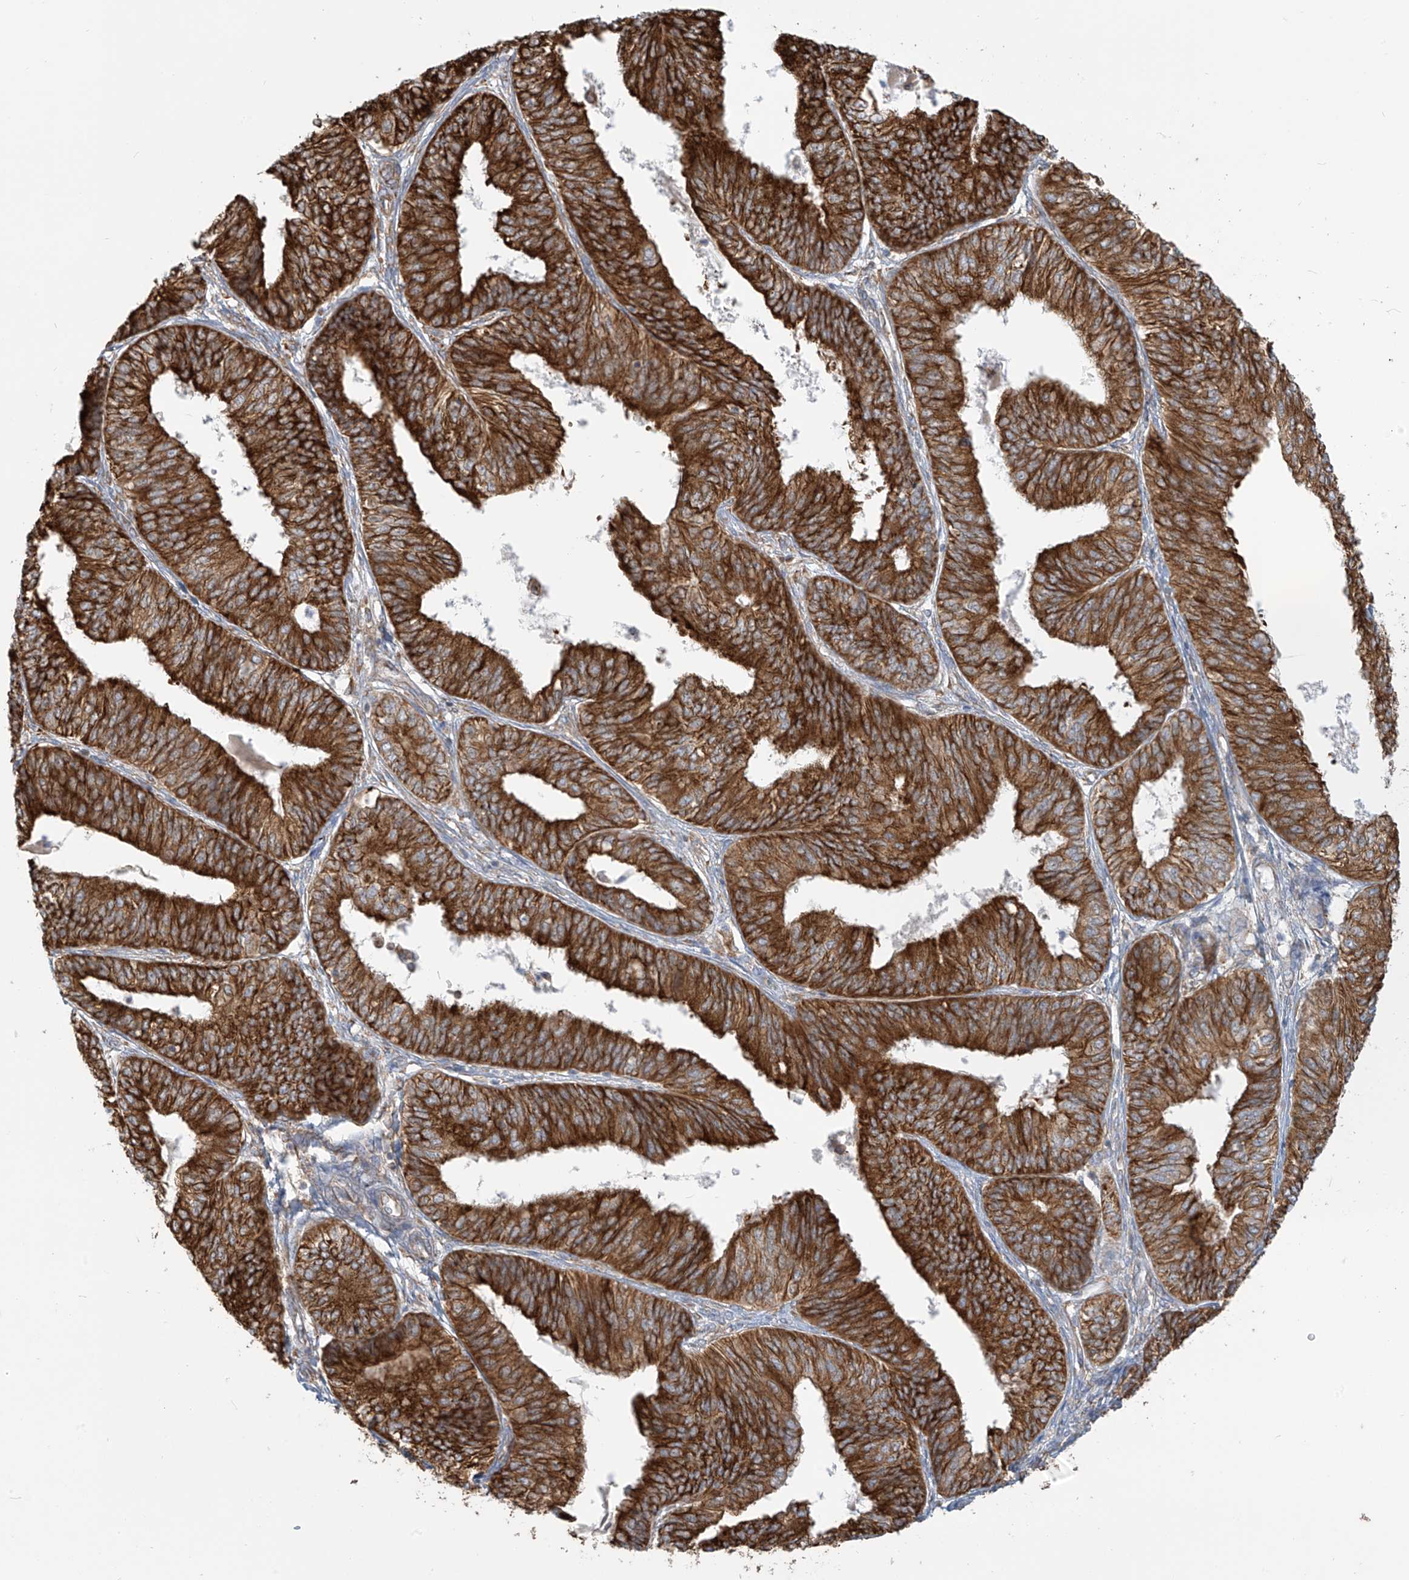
{"staining": {"intensity": "strong", "quantity": ">75%", "location": "cytoplasmic/membranous"}, "tissue": "endometrial cancer", "cell_type": "Tumor cells", "image_type": "cancer", "snomed": [{"axis": "morphology", "description": "Adenocarcinoma, NOS"}, {"axis": "topography", "description": "Endometrium"}], "caption": "Tumor cells show high levels of strong cytoplasmic/membranous staining in about >75% of cells in human endometrial cancer (adenocarcinoma).", "gene": "KATNIP", "patient": {"sex": "female", "age": 58}}